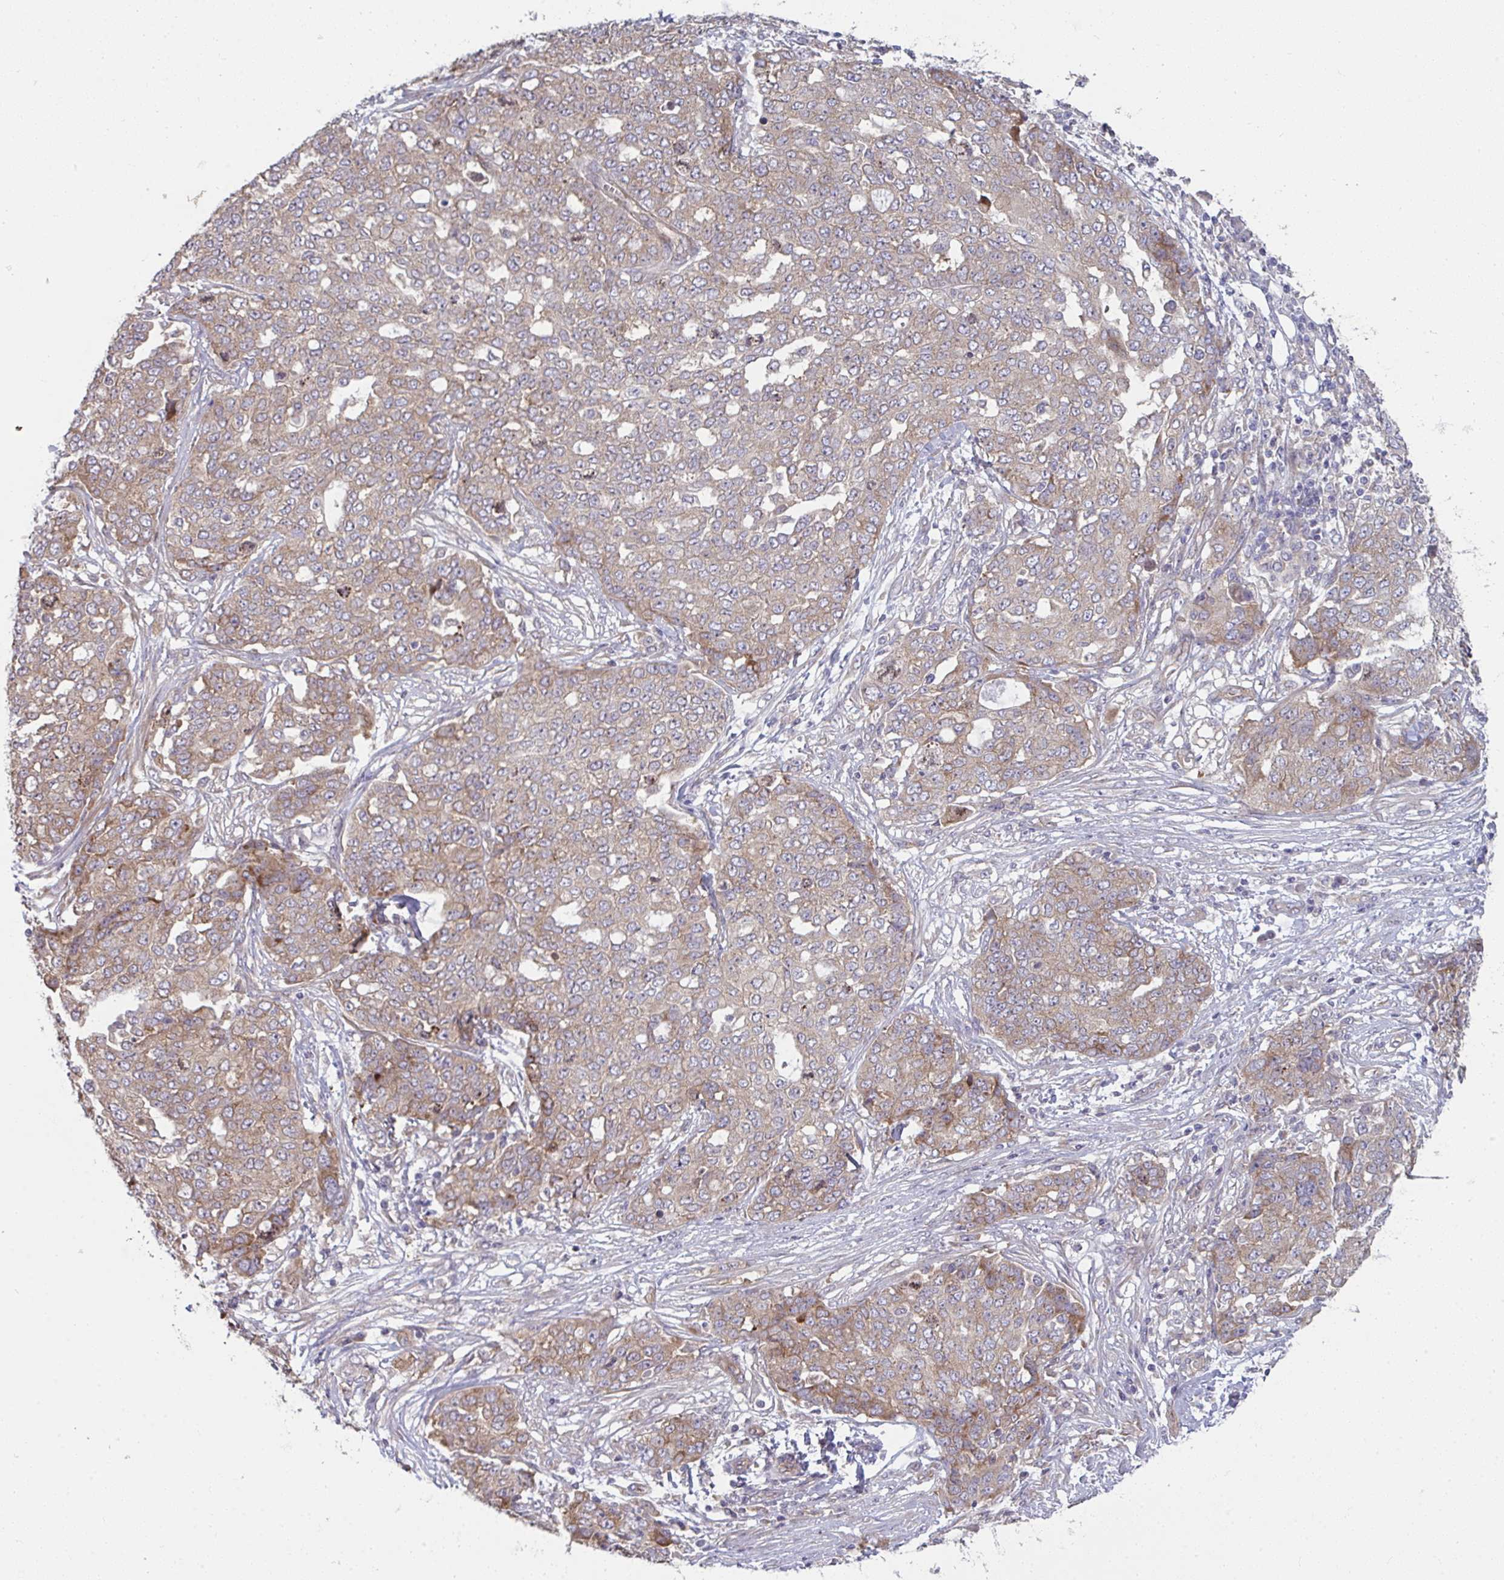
{"staining": {"intensity": "weak", "quantity": ">75%", "location": "cytoplasmic/membranous"}, "tissue": "ovarian cancer", "cell_type": "Tumor cells", "image_type": "cancer", "snomed": [{"axis": "morphology", "description": "Cystadenocarcinoma, serous, NOS"}, {"axis": "topography", "description": "Soft tissue"}, {"axis": "topography", "description": "Ovary"}], "caption": "Ovarian serous cystadenocarcinoma tissue displays weak cytoplasmic/membranous positivity in approximately >75% of tumor cells", "gene": "CASP9", "patient": {"sex": "female", "age": 57}}